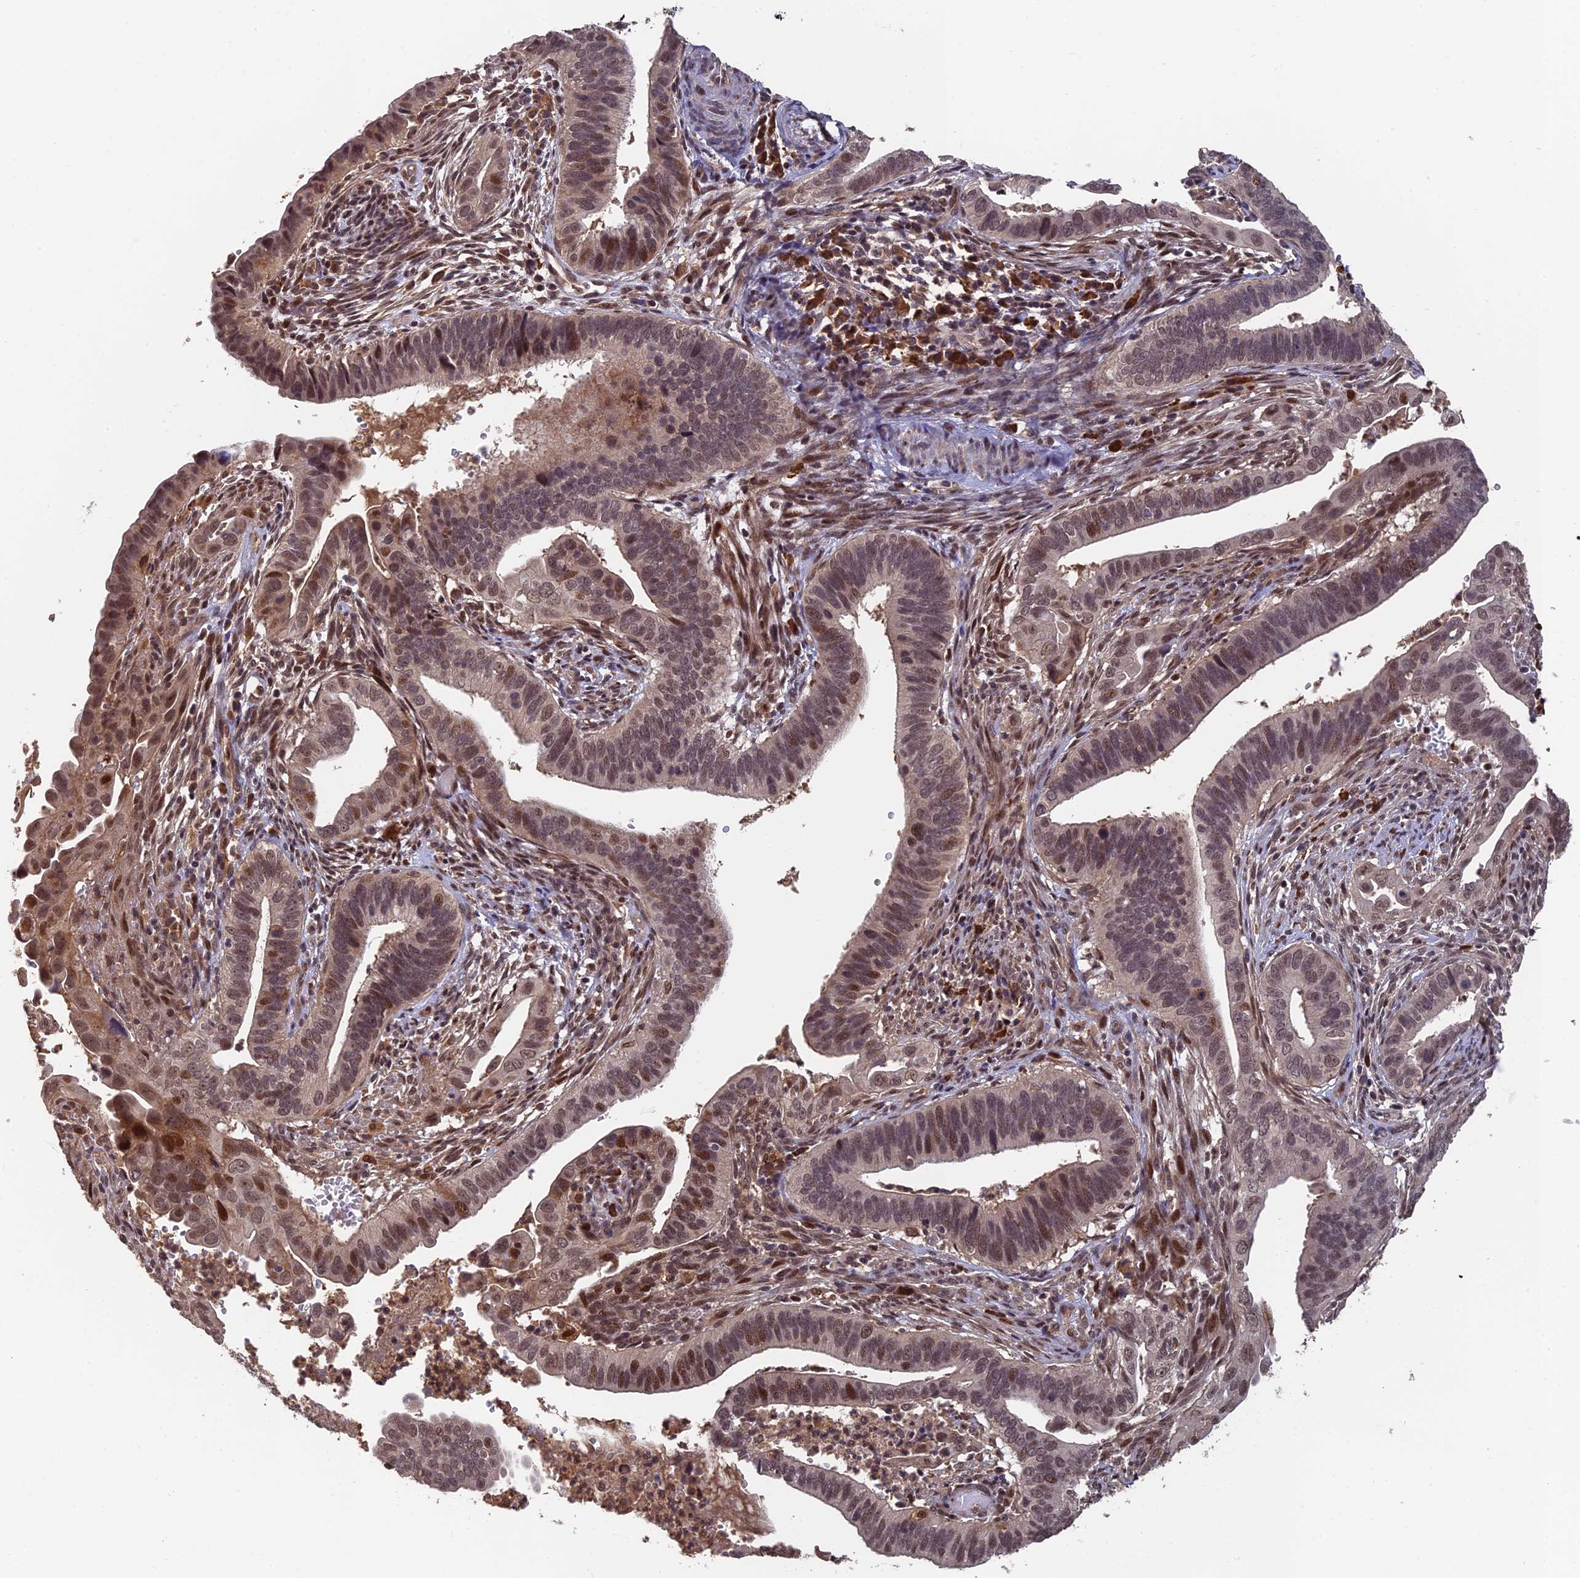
{"staining": {"intensity": "moderate", "quantity": ">75%", "location": "nuclear"}, "tissue": "cervical cancer", "cell_type": "Tumor cells", "image_type": "cancer", "snomed": [{"axis": "morphology", "description": "Adenocarcinoma, NOS"}, {"axis": "topography", "description": "Cervix"}], "caption": "This photomicrograph displays IHC staining of human cervical cancer, with medium moderate nuclear positivity in about >75% of tumor cells.", "gene": "OSBPL1A", "patient": {"sex": "female", "age": 42}}